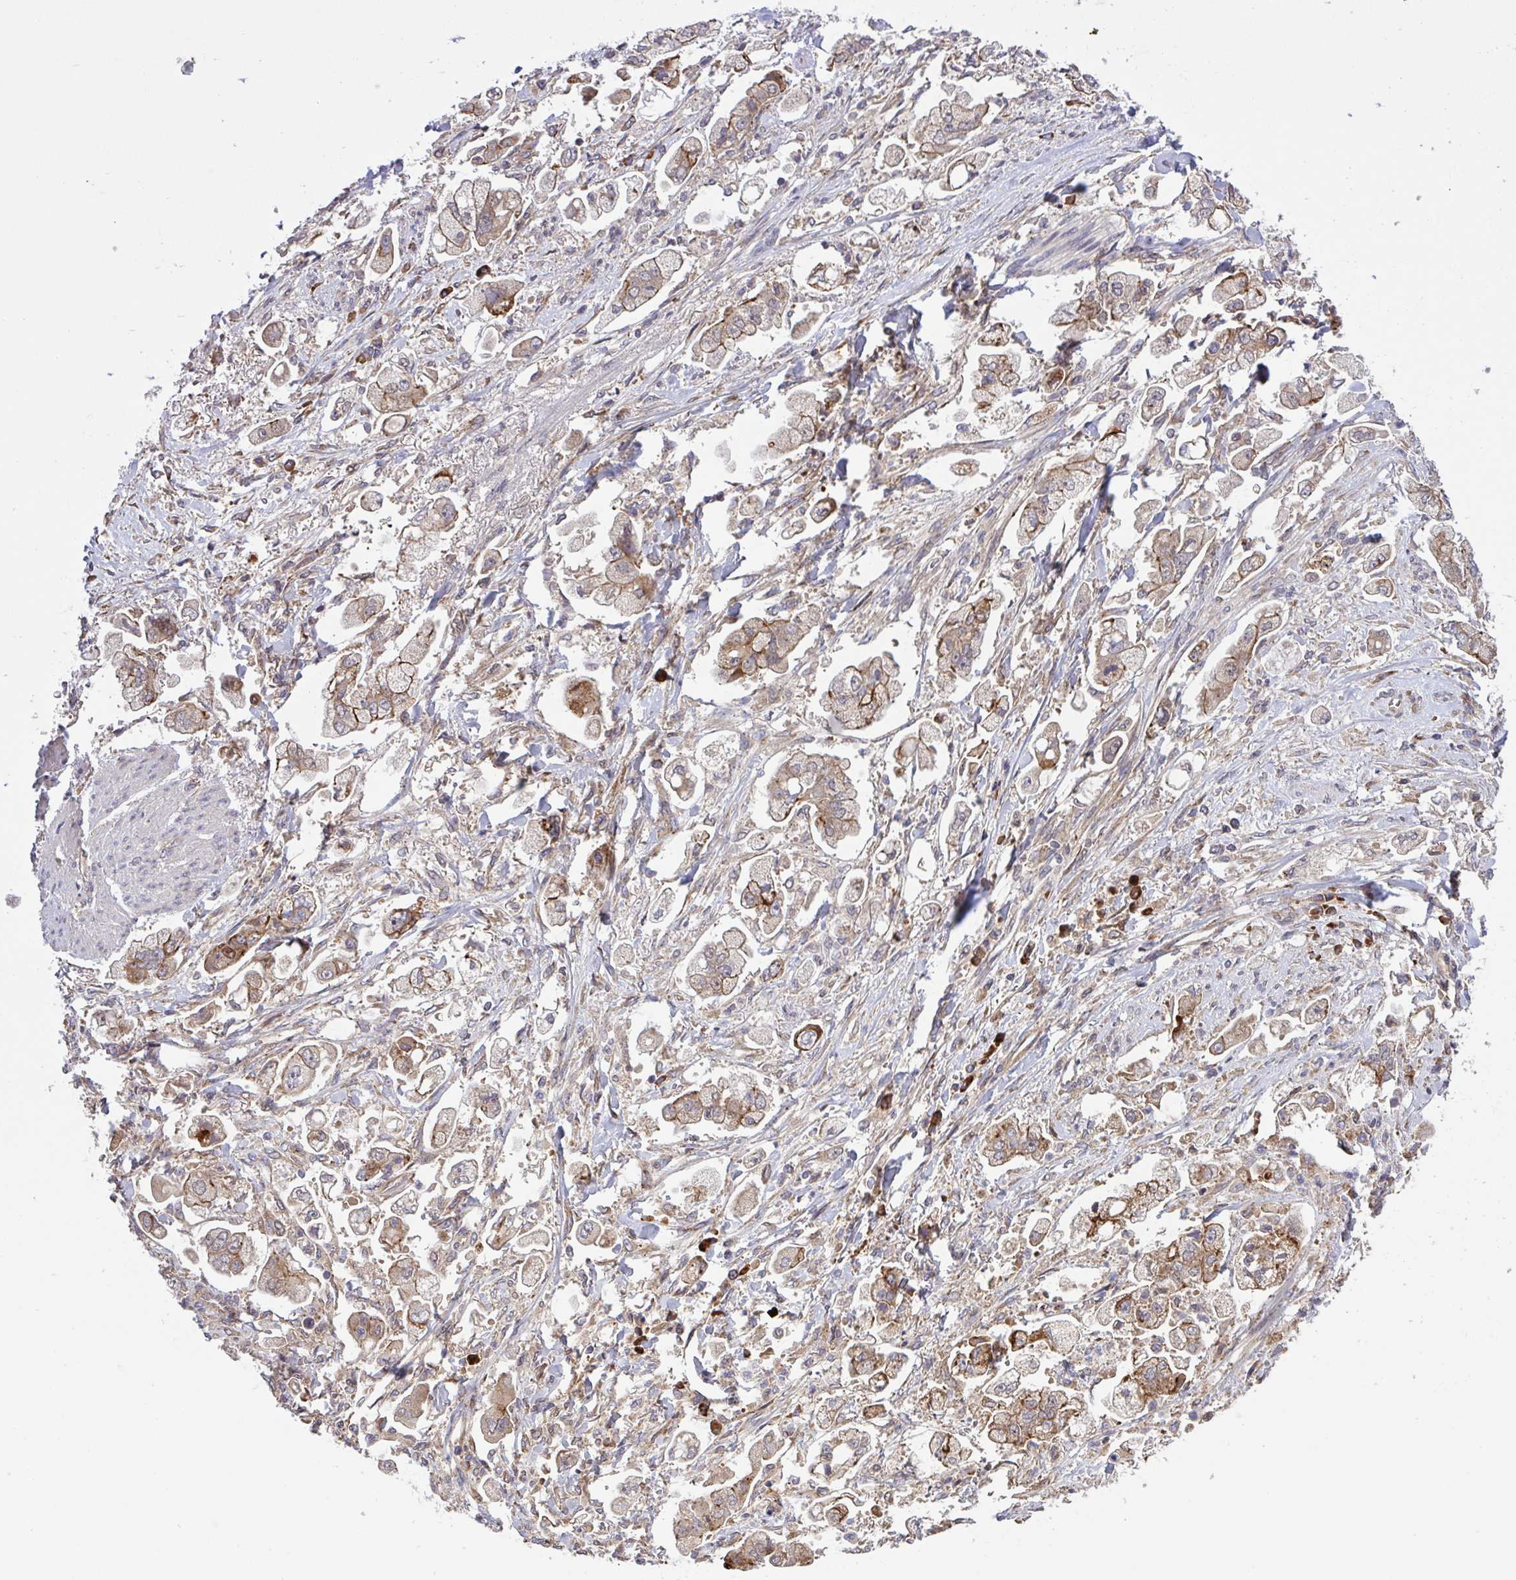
{"staining": {"intensity": "moderate", "quantity": "25%-75%", "location": "cytoplasmic/membranous"}, "tissue": "stomach cancer", "cell_type": "Tumor cells", "image_type": "cancer", "snomed": [{"axis": "morphology", "description": "Adenocarcinoma, NOS"}, {"axis": "topography", "description": "Stomach"}], "caption": "There is medium levels of moderate cytoplasmic/membranous positivity in tumor cells of stomach cancer, as demonstrated by immunohistochemical staining (brown color).", "gene": "INTS10", "patient": {"sex": "male", "age": 62}}